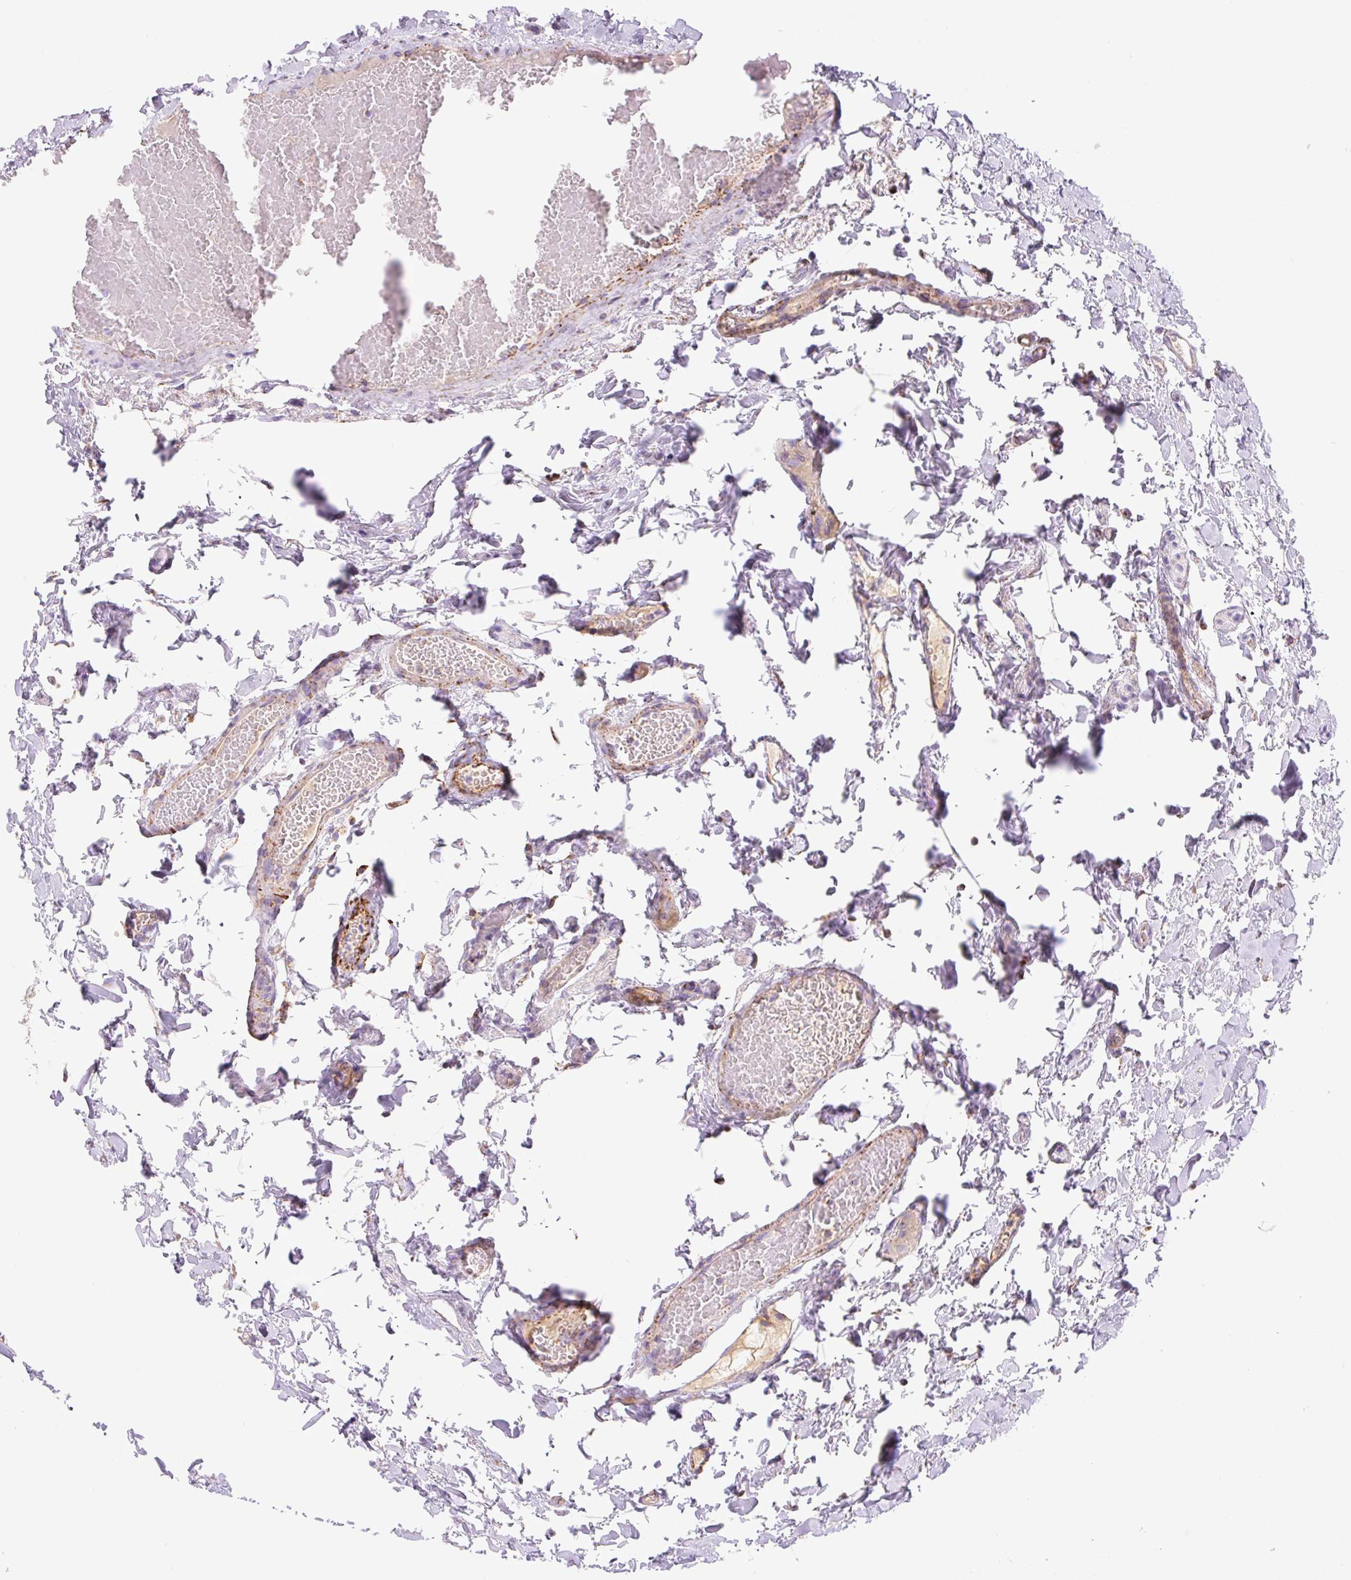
{"staining": {"intensity": "moderate", "quantity": ">75%", "location": "cytoplasmic/membranous"}, "tissue": "colon", "cell_type": "Endothelial cells", "image_type": "normal", "snomed": [{"axis": "morphology", "description": "Normal tissue, NOS"}, {"axis": "topography", "description": "Colon"}], "caption": "Immunohistochemistry of benign human colon shows medium levels of moderate cytoplasmic/membranous positivity in about >75% of endothelial cells. (DAB IHC, brown staining for protein, blue staining for nuclei).", "gene": "ETNK2", "patient": {"sex": "male", "age": 84}}